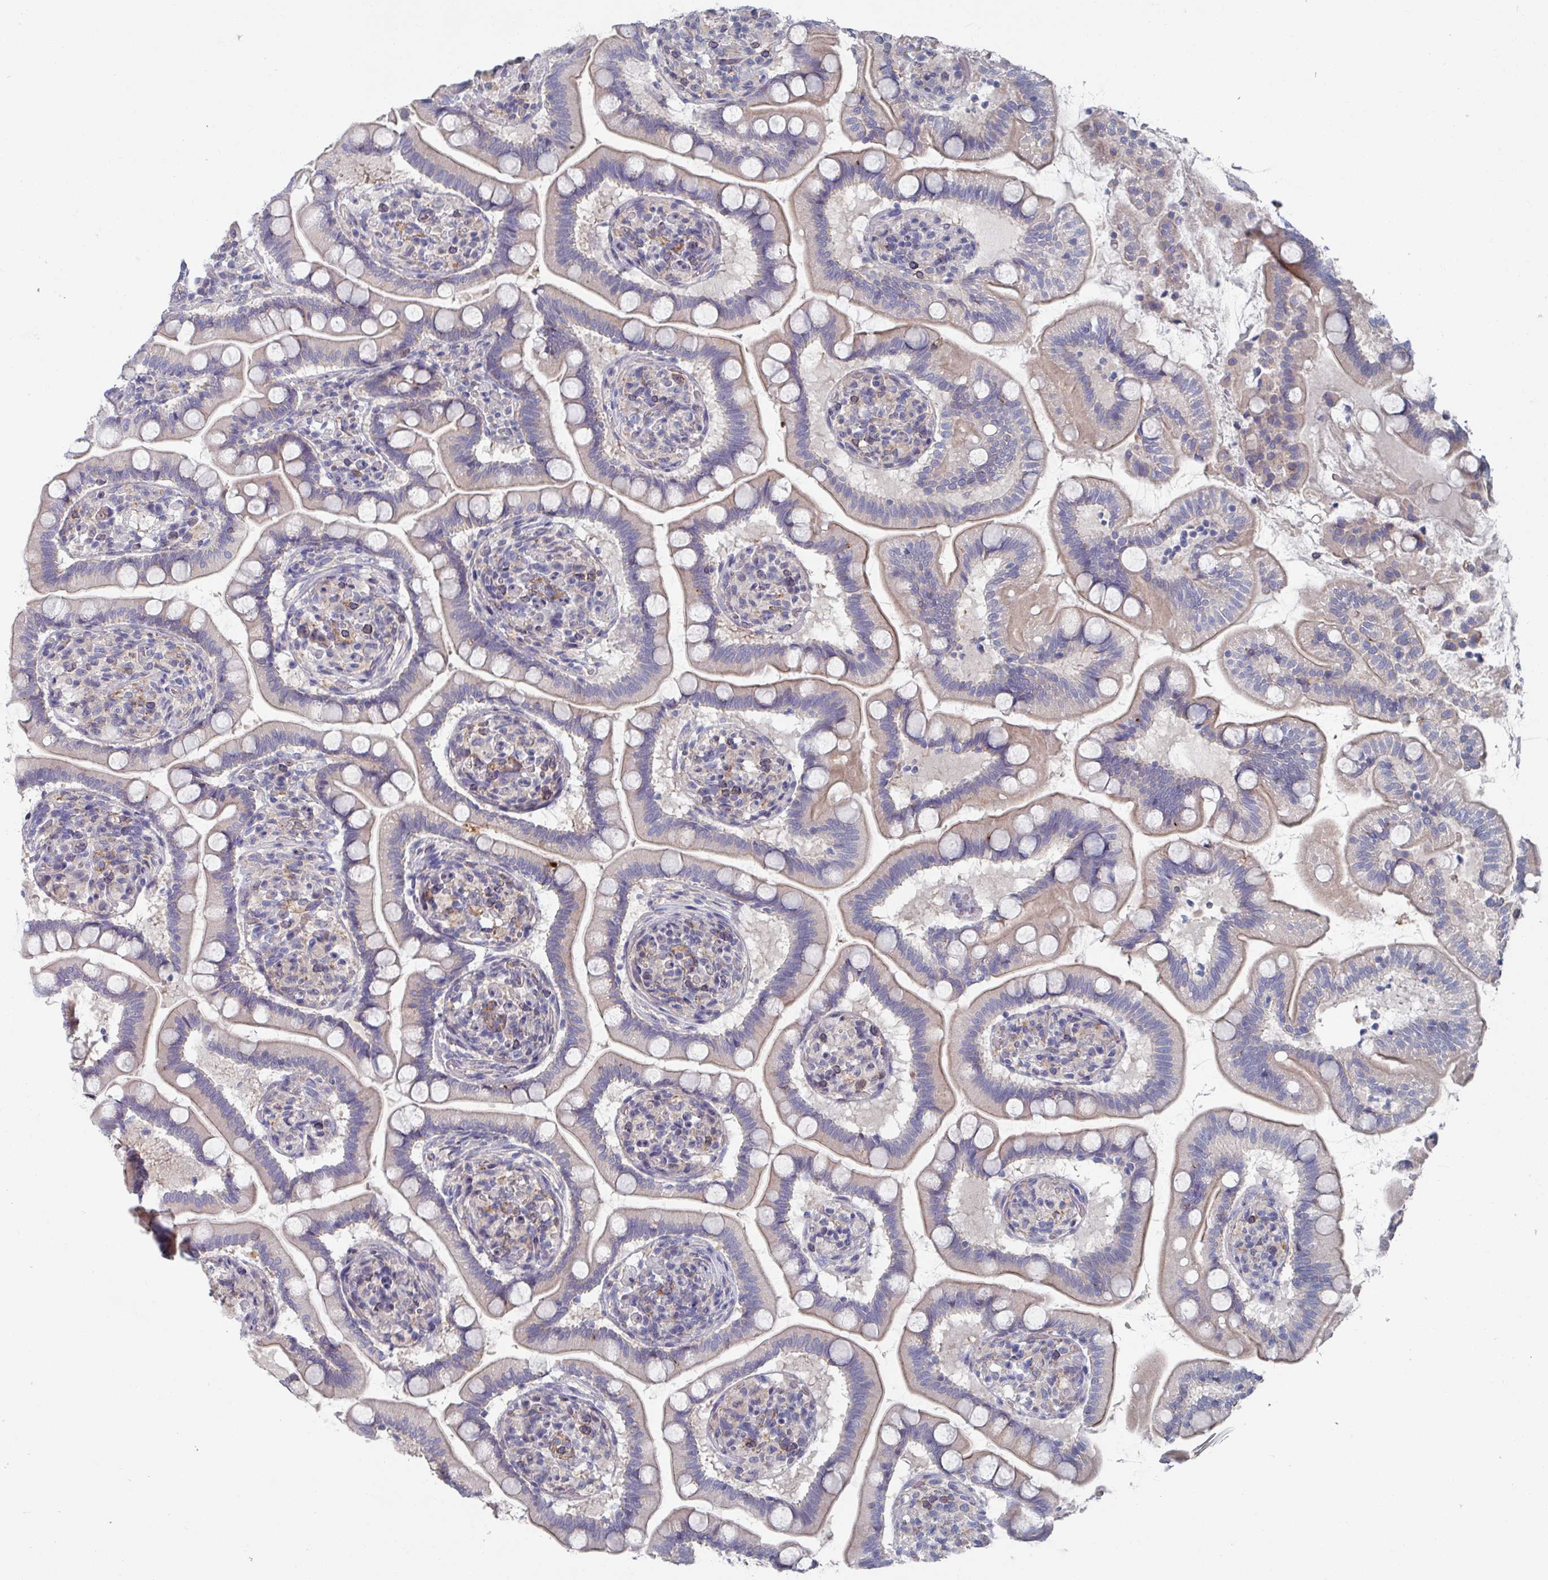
{"staining": {"intensity": "strong", "quantity": "<25%", "location": "cytoplasmic/membranous"}, "tissue": "small intestine", "cell_type": "Glandular cells", "image_type": "normal", "snomed": [{"axis": "morphology", "description": "Normal tissue, NOS"}, {"axis": "topography", "description": "Small intestine"}], "caption": "IHC of benign small intestine demonstrates medium levels of strong cytoplasmic/membranous staining in about <25% of glandular cells. (brown staining indicates protein expression, while blue staining denotes nuclei).", "gene": "EFL1", "patient": {"sex": "female", "age": 64}}